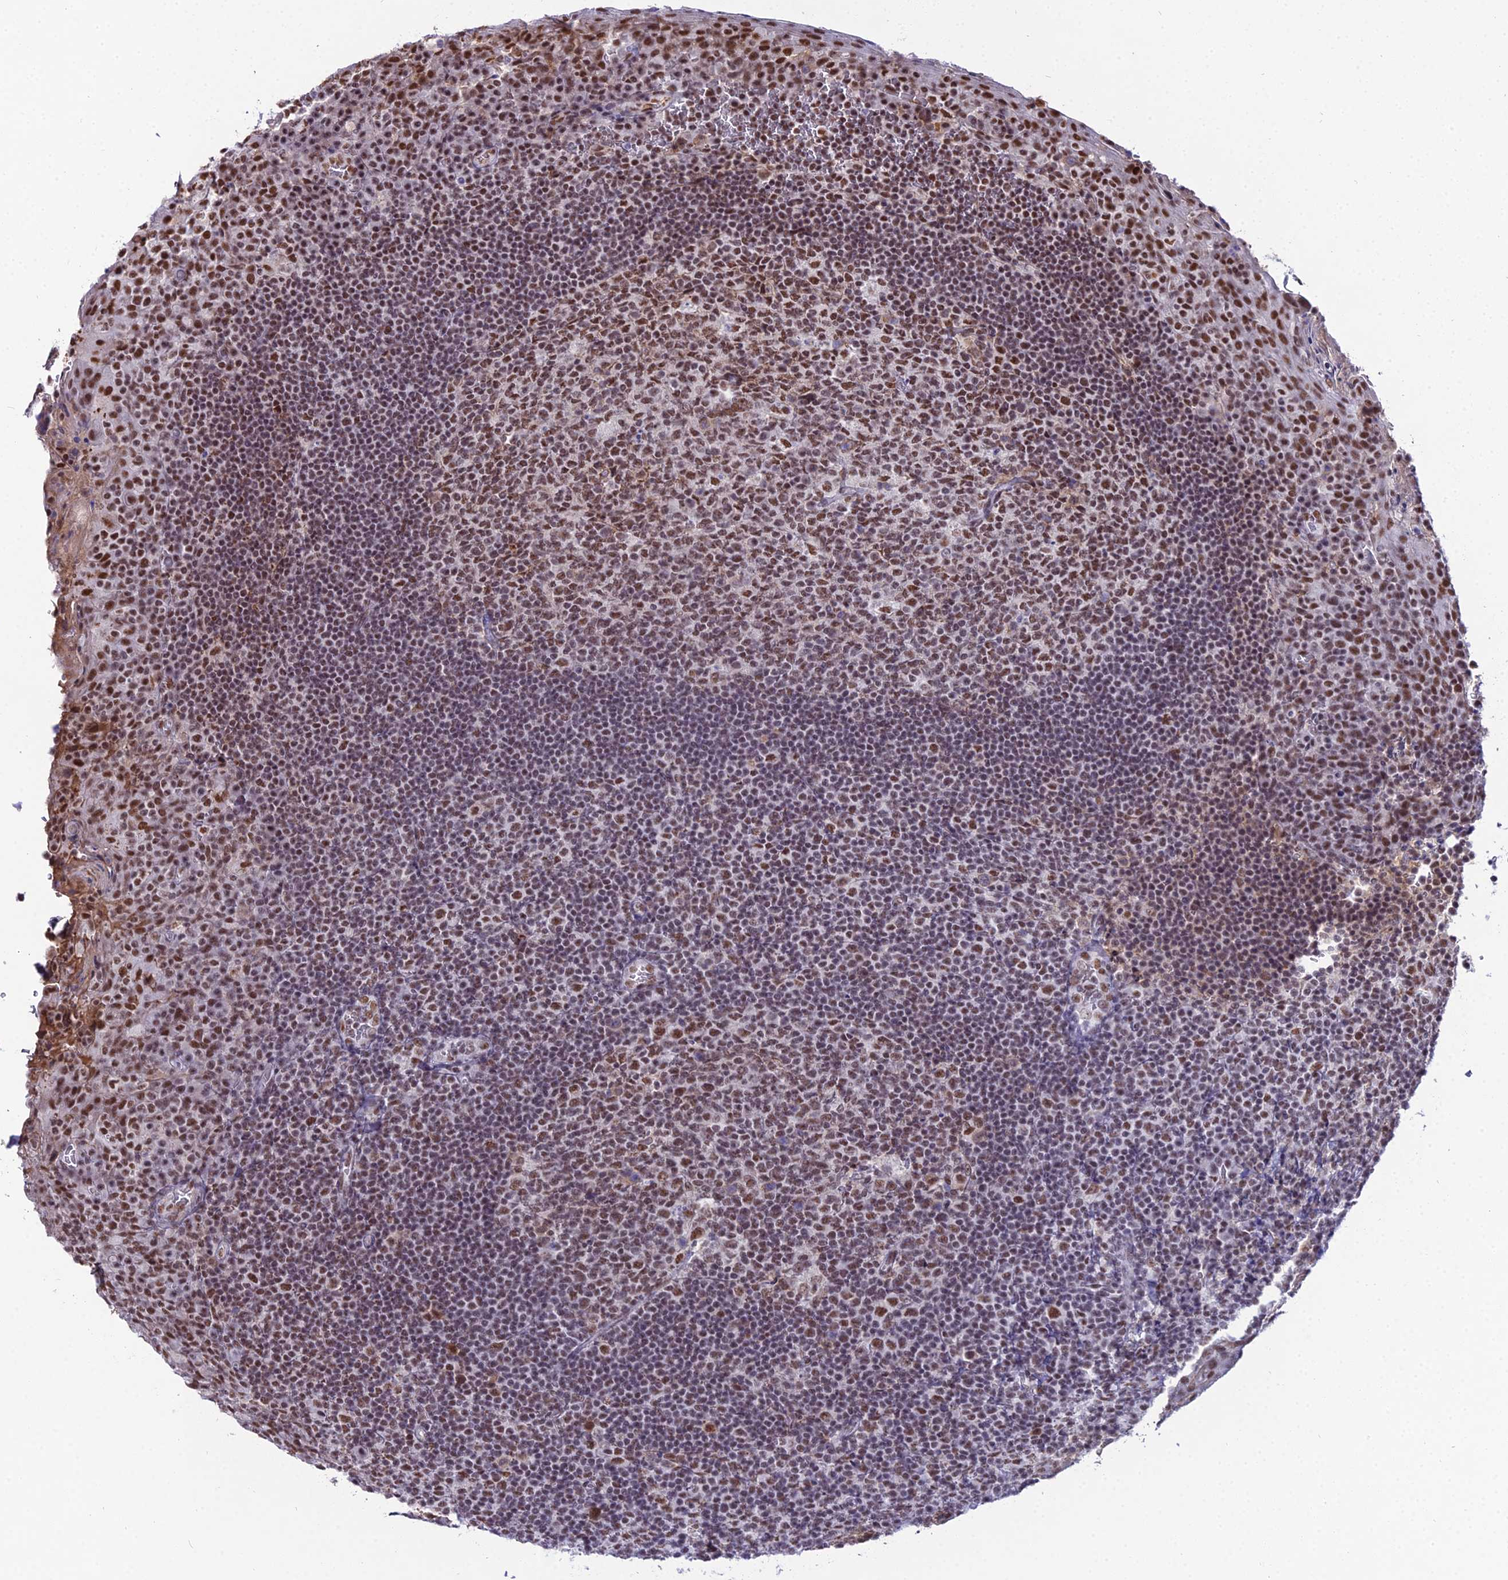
{"staining": {"intensity": "moderate", "quantity": ">75%", "location": "nuclear"}, "tissue": "tonsil", "cell_type": "Germinal center cells", "image_type": "normal", "snomed": [{"axis": "morphology", "description": "Normal tissue, NOS"}, {"axis": "topography", "description": "Tonsil"}], "caption": "Normal tonsil exhibits moderate nuclear positivity in approximately >75% of germinal center cells Nuclei are stained in blue..", "gene": "RBM12", "patient": {"sex": "male", "age": 17}}